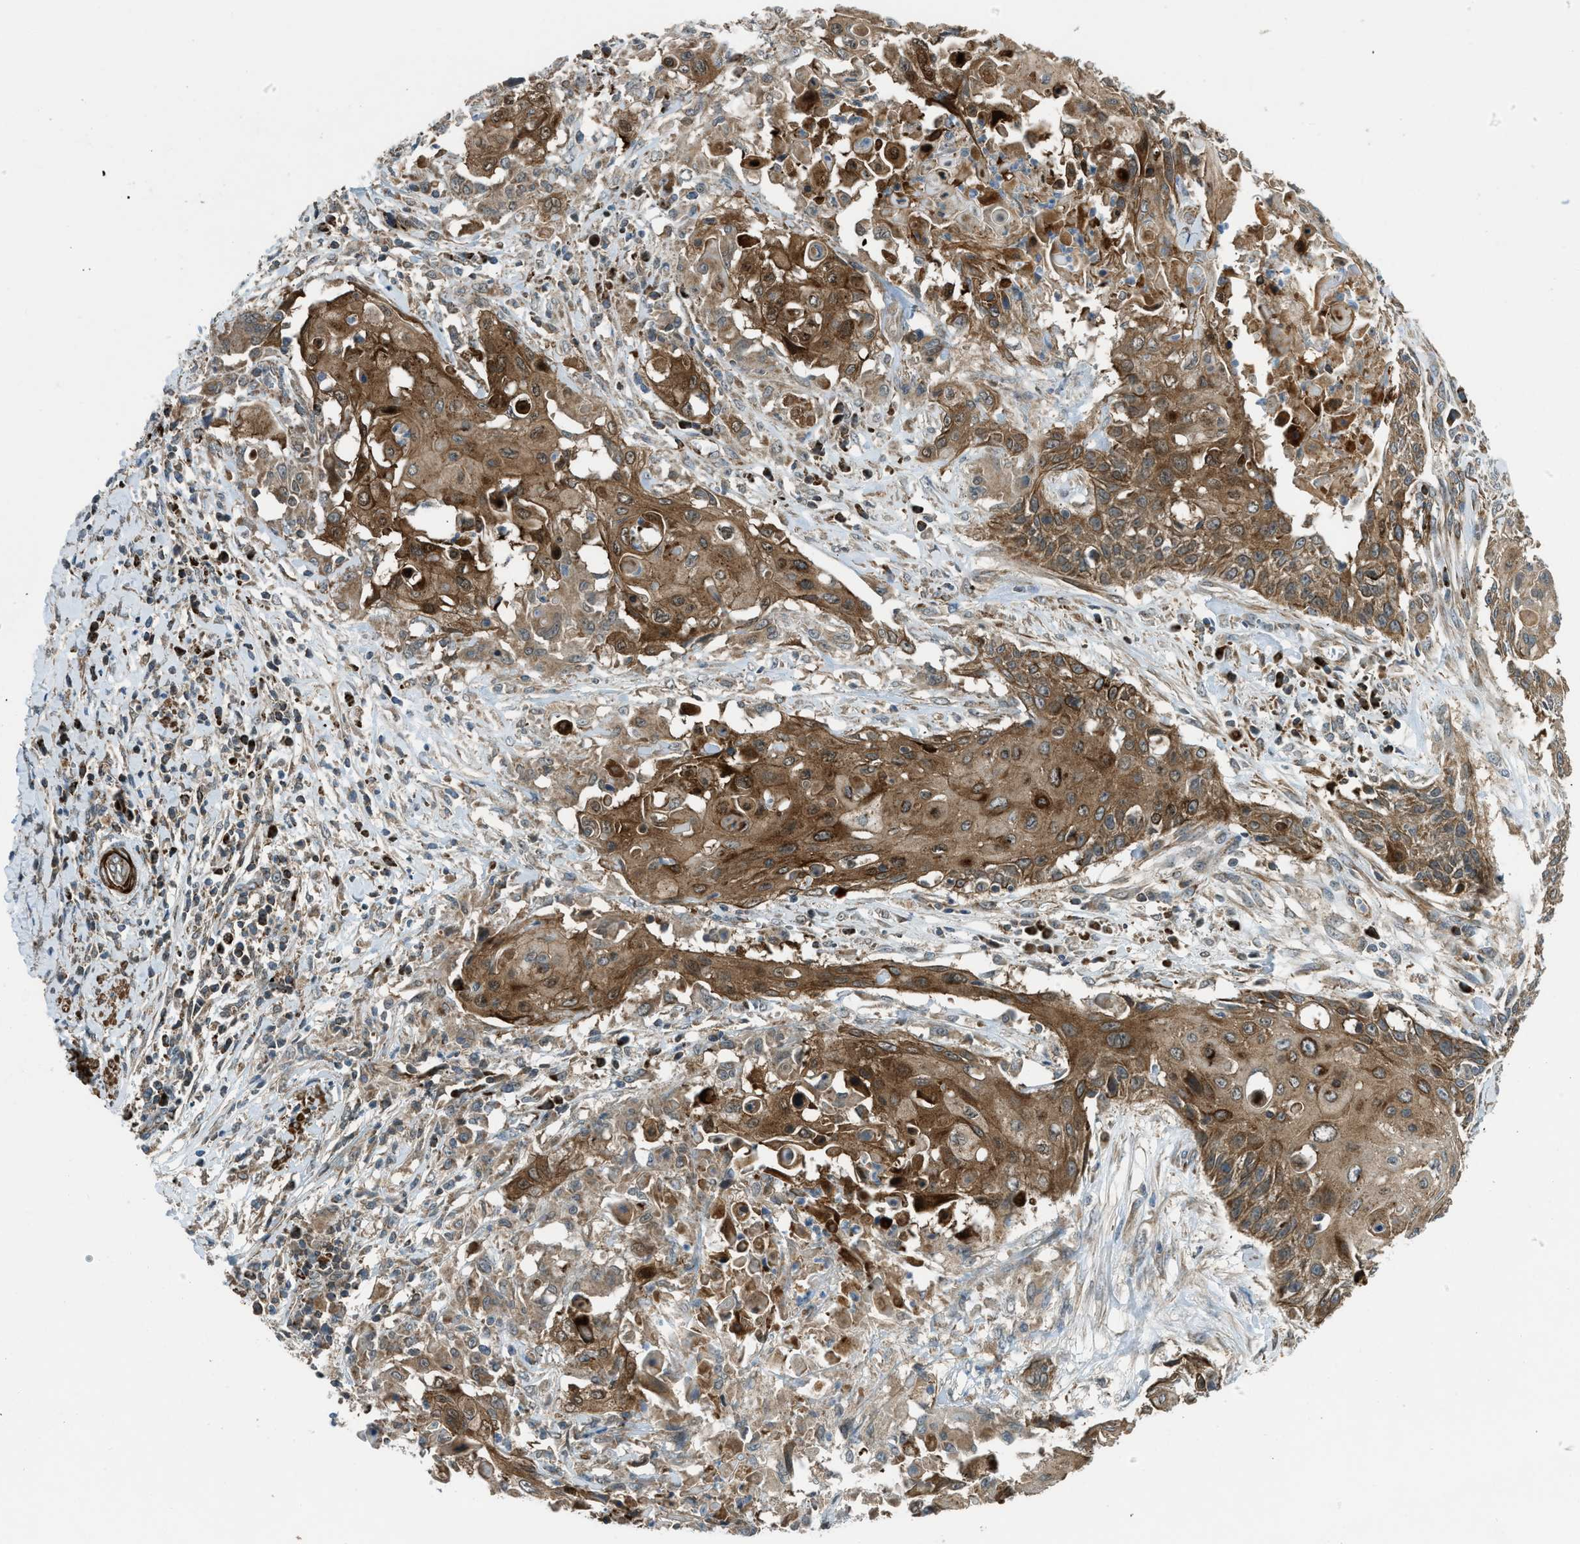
{"staining": {"intensity": "moderate", "quantity": ">75%", "location": "cytoplasmic/membranous"}, "tissue": "cervical cancer", "cell_type": "Tumor cells", "image_type": "cancer", "snomed": [{"axis": "morphology", "description": "Squamous cell carcinoma, NOS"}, {"axis": "topography", "description": "Cervix"}], "caption": "IHC image of human cervical cancer stained for a protein (brown), which displays medium levels of moderate cytoplasmic/membranous expression in approximately >75% of tumor cells.", "gene": "SESN2", "patient": {"sex": "female", "age": 39}}